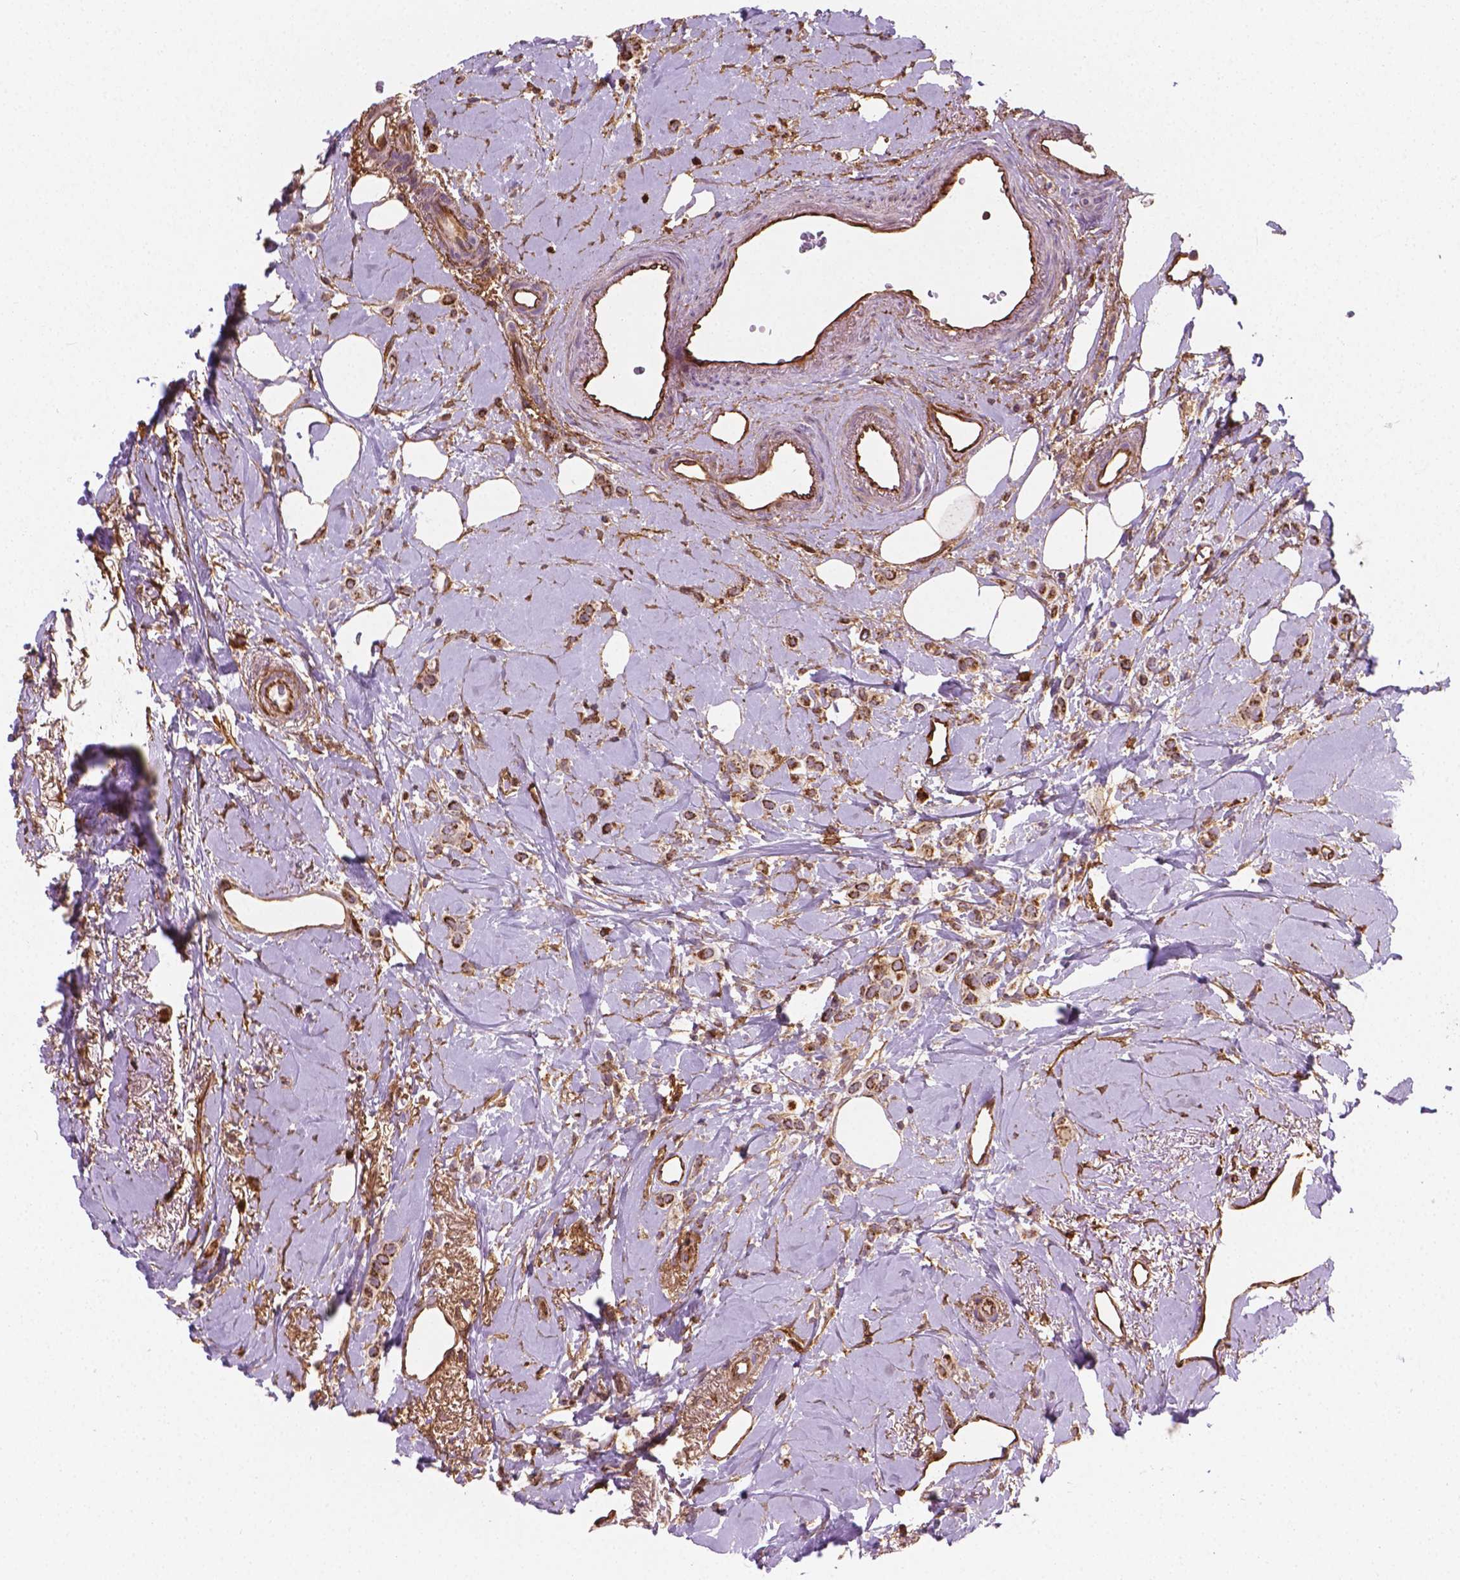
{"staining": {"intensity": "strong", "quantity": ">75%", "location": "cytoplasmic/membranous"}, "tissue": "breast cancer", "cell_type": "Tumor cells", "image_type": "cancer", "snomed": [{"axis": "morphology", "description": "Lobular carcinoma"}, {"axis": "topography", "description": "Breast"}], "caption": "IHC histopathology image of breast lobular carcinoma stained for a protein (brown), which demonstrates high levels of strong cytoplasmic/membranous staining in approximately >75% of tumor cells.", "gene": "TCAF1", "patient": {"sex": "female", "age": 66}}